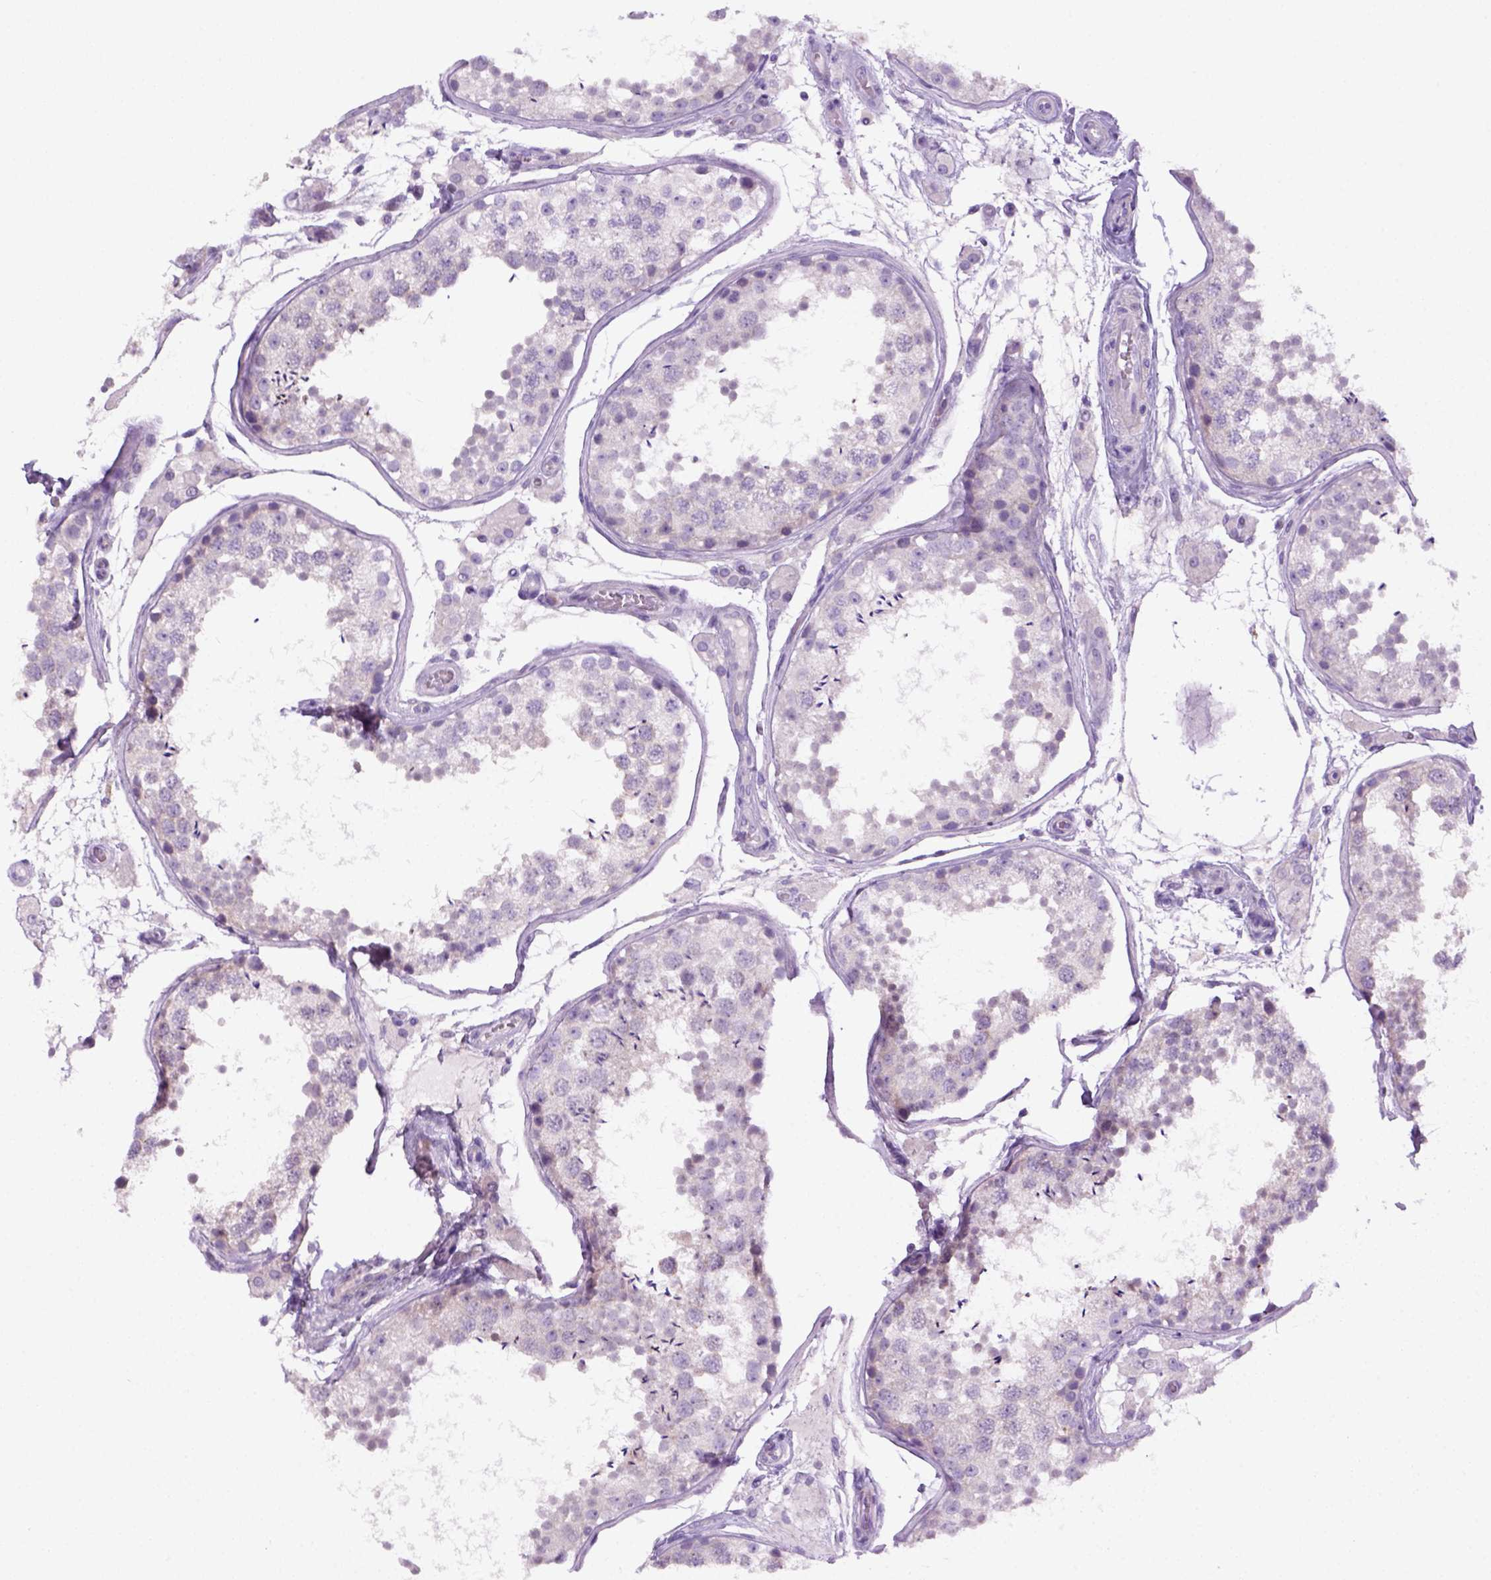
{"staining": {"intensity": "negative", "quantity": "none", "location": "none"}, "tissue": "testis", "cell_type": "Cells in seminiferous ducts", "image_type": "normal", "snomed": [{"axis": "morphology", "description": "Normal tissue, NOS"}, {"axis": "topography", "description": "Testis"}], "caption": "Human testis stained for a protein using IHC shows no positivity in cells in seminiferous ducts.", "gene": "DNAH11", "patient": {"sex": "male", "age": 29}}